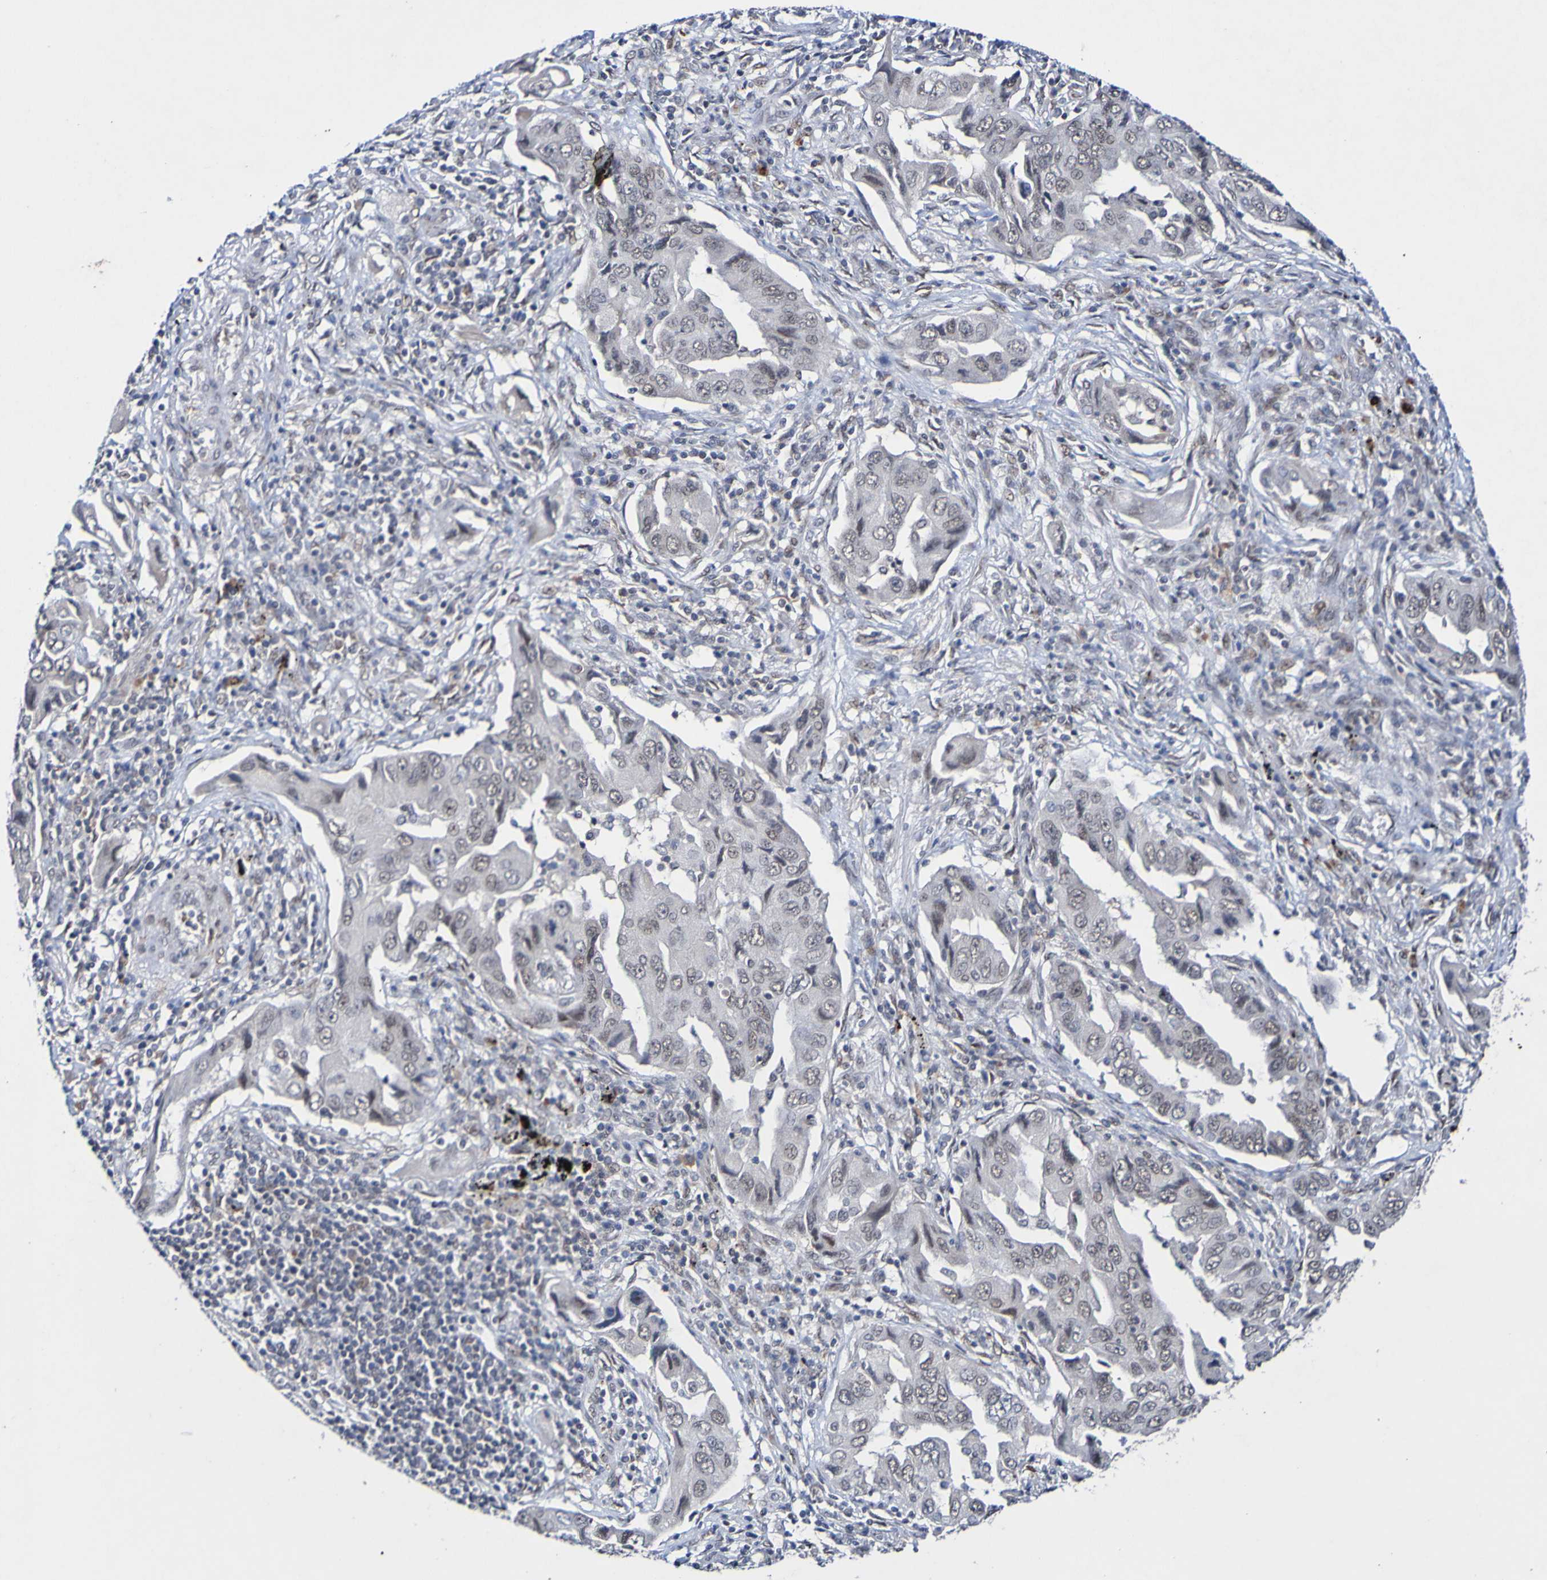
{"staining": {"intensity": "weak", "quantity": "<25%", "location": "nuclear"}, "tissue": "lung cancer", "cell_type": "Tumor cells", "image_type": "cancer", "snomed": [{"axis": "morphology", "description": "Adenocarcinoma, NOS"}, {"axis": "topography", "description": "Lung"}], "caption": "Histopathology image shows no protein positivity in tumor cells of lung adenocarcinoma tissue.", "gene": "PCGF1", "patient": {"sex": "female", "age": 65}}